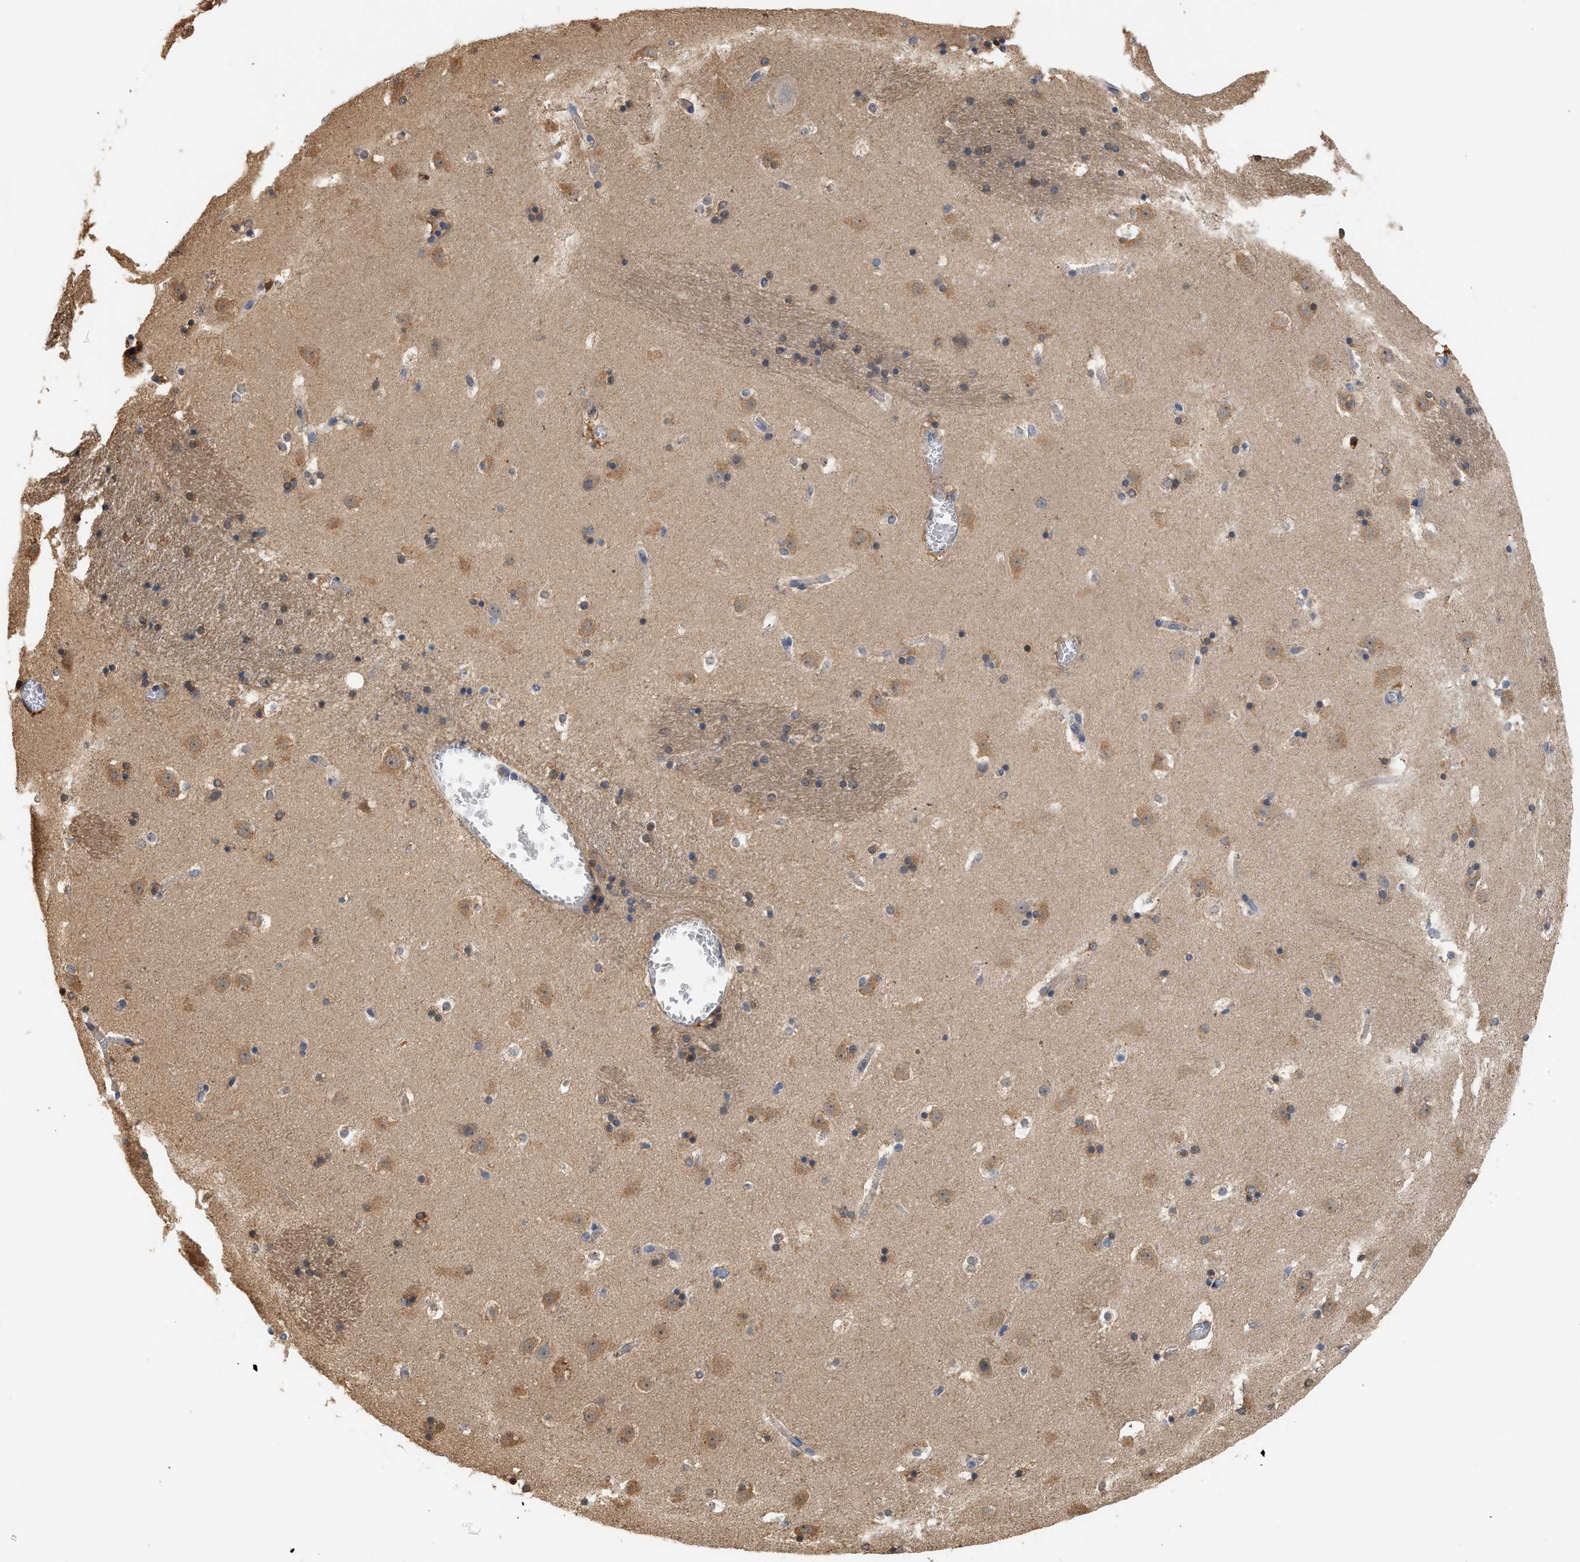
{"staining": {"intensity": "moderate", "quantity": ">75%", "location": "nuclear"}, "tissue": "caudate", "cell_type": "Glial cells", "image_type": "normal", "snomed": [{"axis": "morphology", "description": "Normal tissue, NOS"}, {"axis": "topography", "description": "Lateral ventricle wall"}], "caption": "DAB immunohistochemical staining of unremarkable caudate demonstrates moderate nuclear protein expression in approximately >75% of glial cells. Nuclei are stained in blue.", "gene": "CTXN1", "patient": {"sex": "male", "age": 45}}